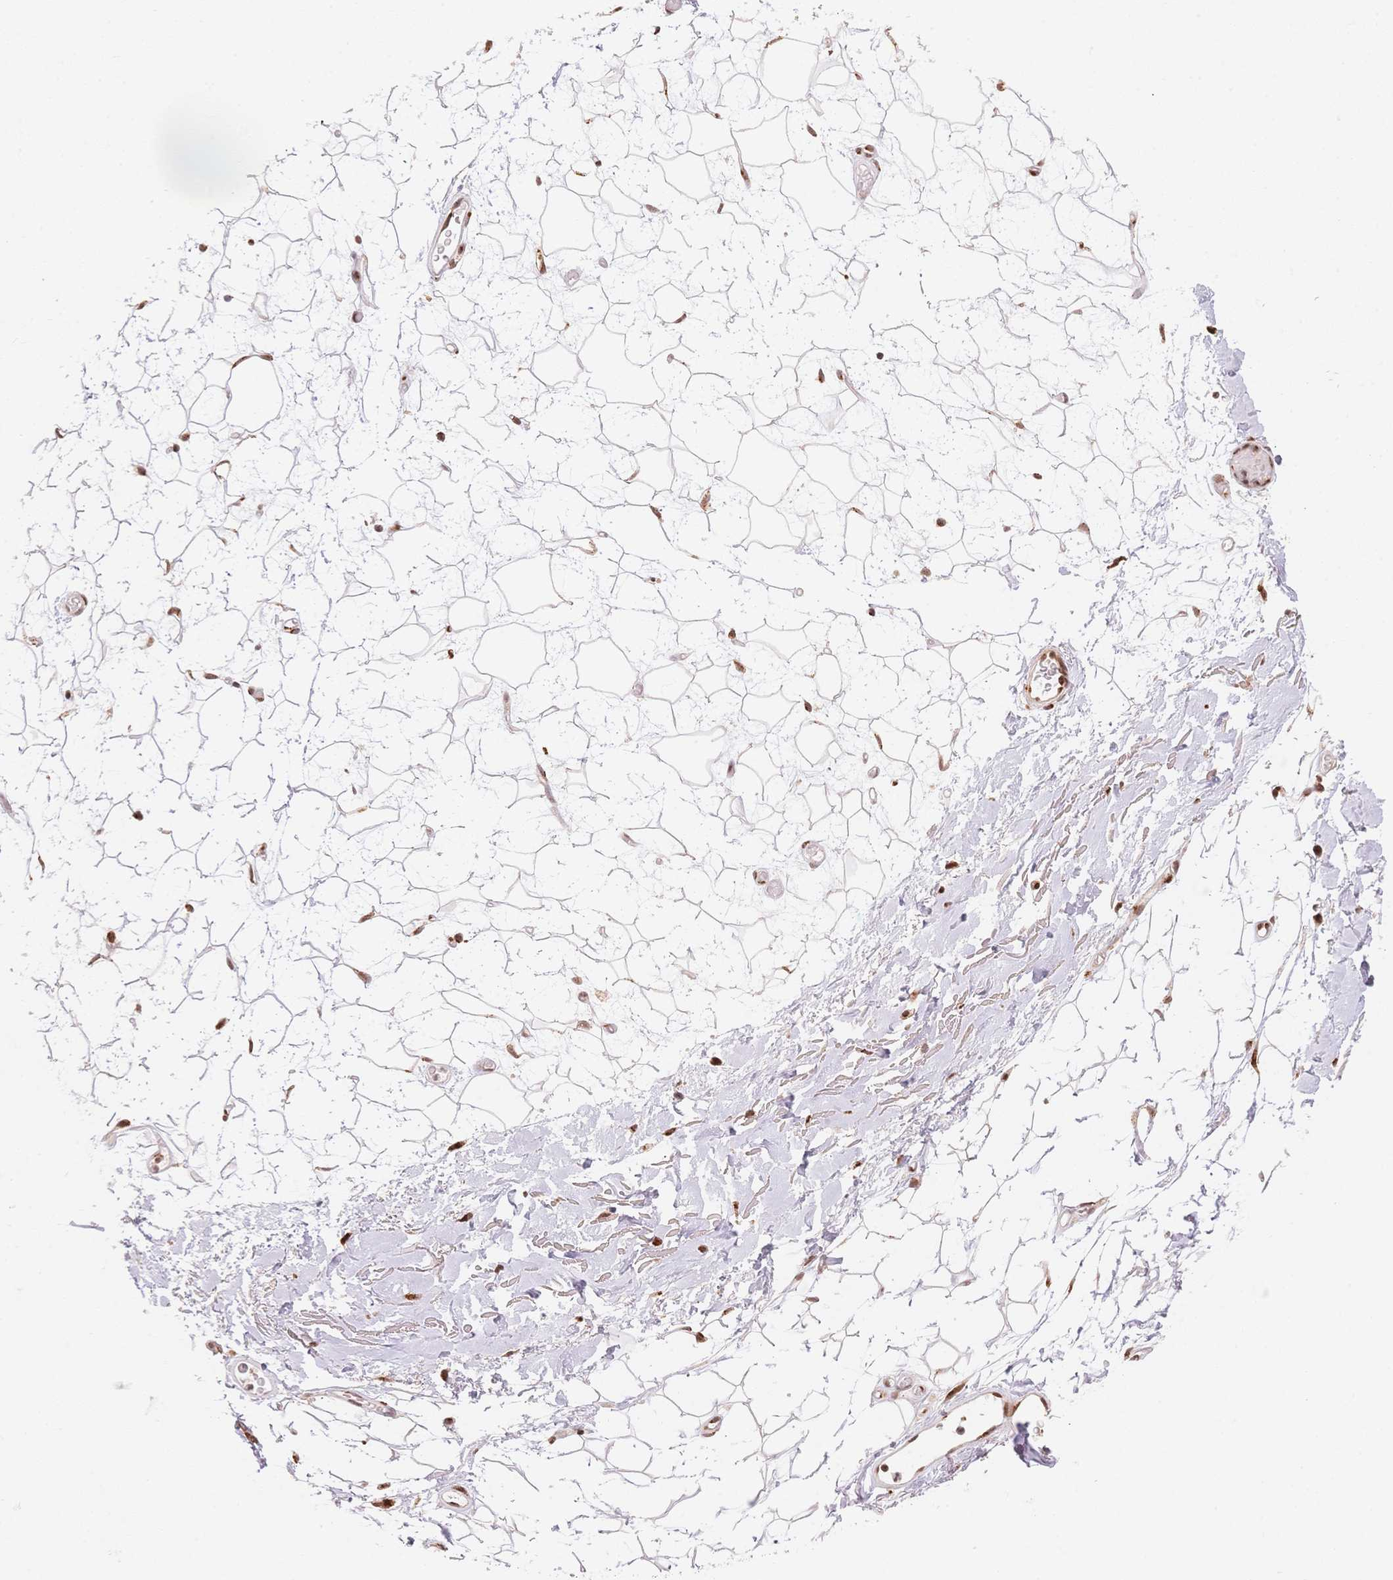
{"staining": {"intensity": "moderate", "quantity": ">75%", "location": "nuclear"}, "tissue": "adipose tissue", "cell_type": "Adipocytes", "image_type": "normal", "snomed": [{"axis": "morphology", "description": "Normal tissue, NOS"}, {"axis": "topography", "description": "Anal"}, {"axis": "topography", "description": "Peripheral nerve tissue"}], "caption": "Adipocytes demonstrate moderate nuclear positivity in approximately >75% of cells in normal adipose tissue. (brown staining indicates protein expression, while blue staining denotes nuclei).", "gene": "STK39", "patient": {"sex": "male", "age": 78}}